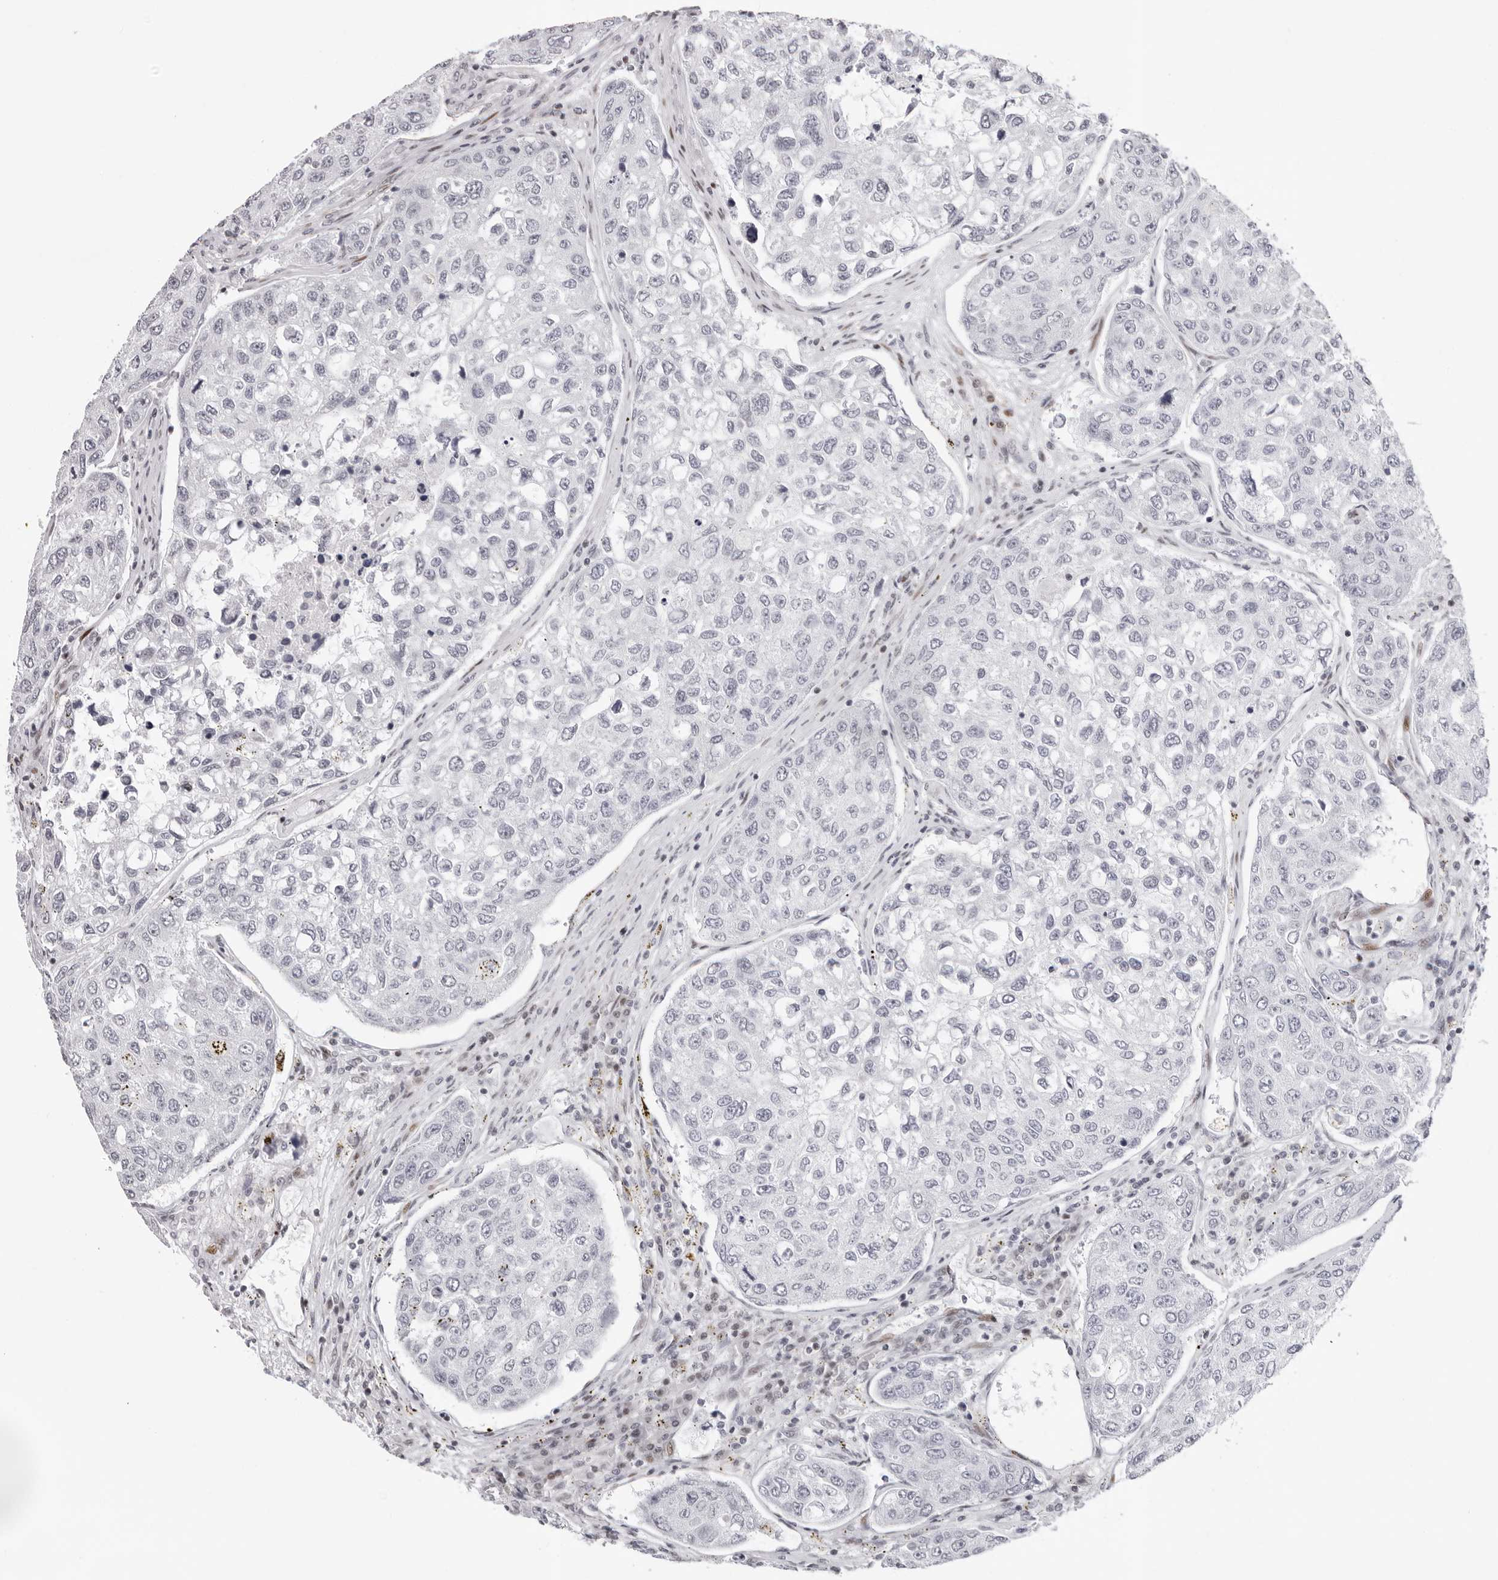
{"staining": {"intensity": "negative", "quantity": "none", "location": "none"}, "tissue": "urothelial cancer", "cell_type": "Tumor cells", "image_type": "cancer", "snomed": [{"axis": "morphology", "description": "Urothelial carcinoma, High grade"}, {"axis": "topography", "description": "Lymph node"}, {"axis": "topography", "description": "Urinary bladder"}], "caption": "Protein analysis of urothelial carcinoma (high-grade) demonstrates no significant positivity in tumor cells.", "gene": "NTPCR", "patient": {"sex": "male", "age": 51}}